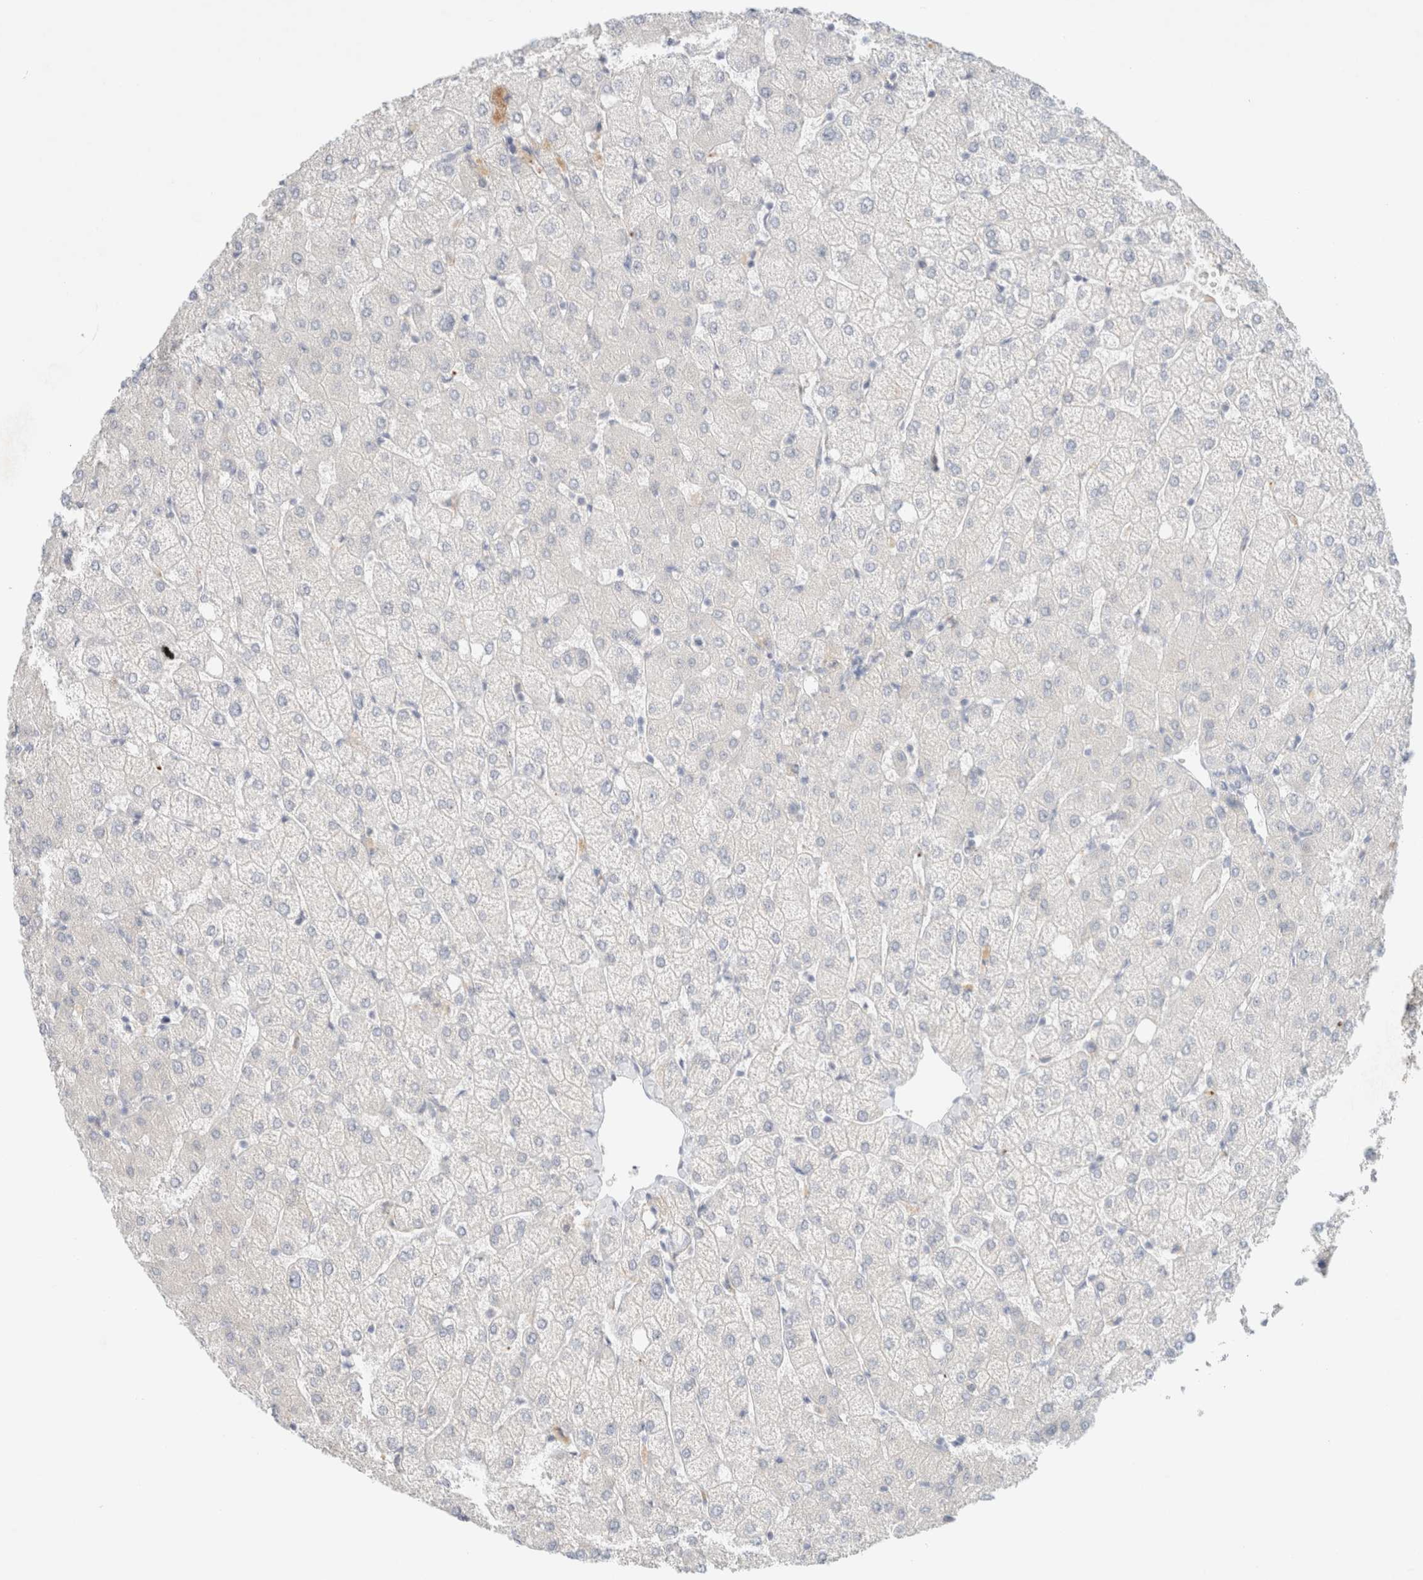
{"staining": {"intensity": "negative", "quantity": "none", "location": "none"}, "tissue": "liver", "cell_type": "Cholangiocytes", "image_type": "normal", "snomed": [{"axis": "morphology", "description": "Normal tissue, NOS"}, {"axis": "topography", "description": "Liver"}], "caption": "The image demonstrates no significant staining in cholangiocytes of liver.", "gene": "HEXD", "patient": {"sex": "female", "age": 54}}